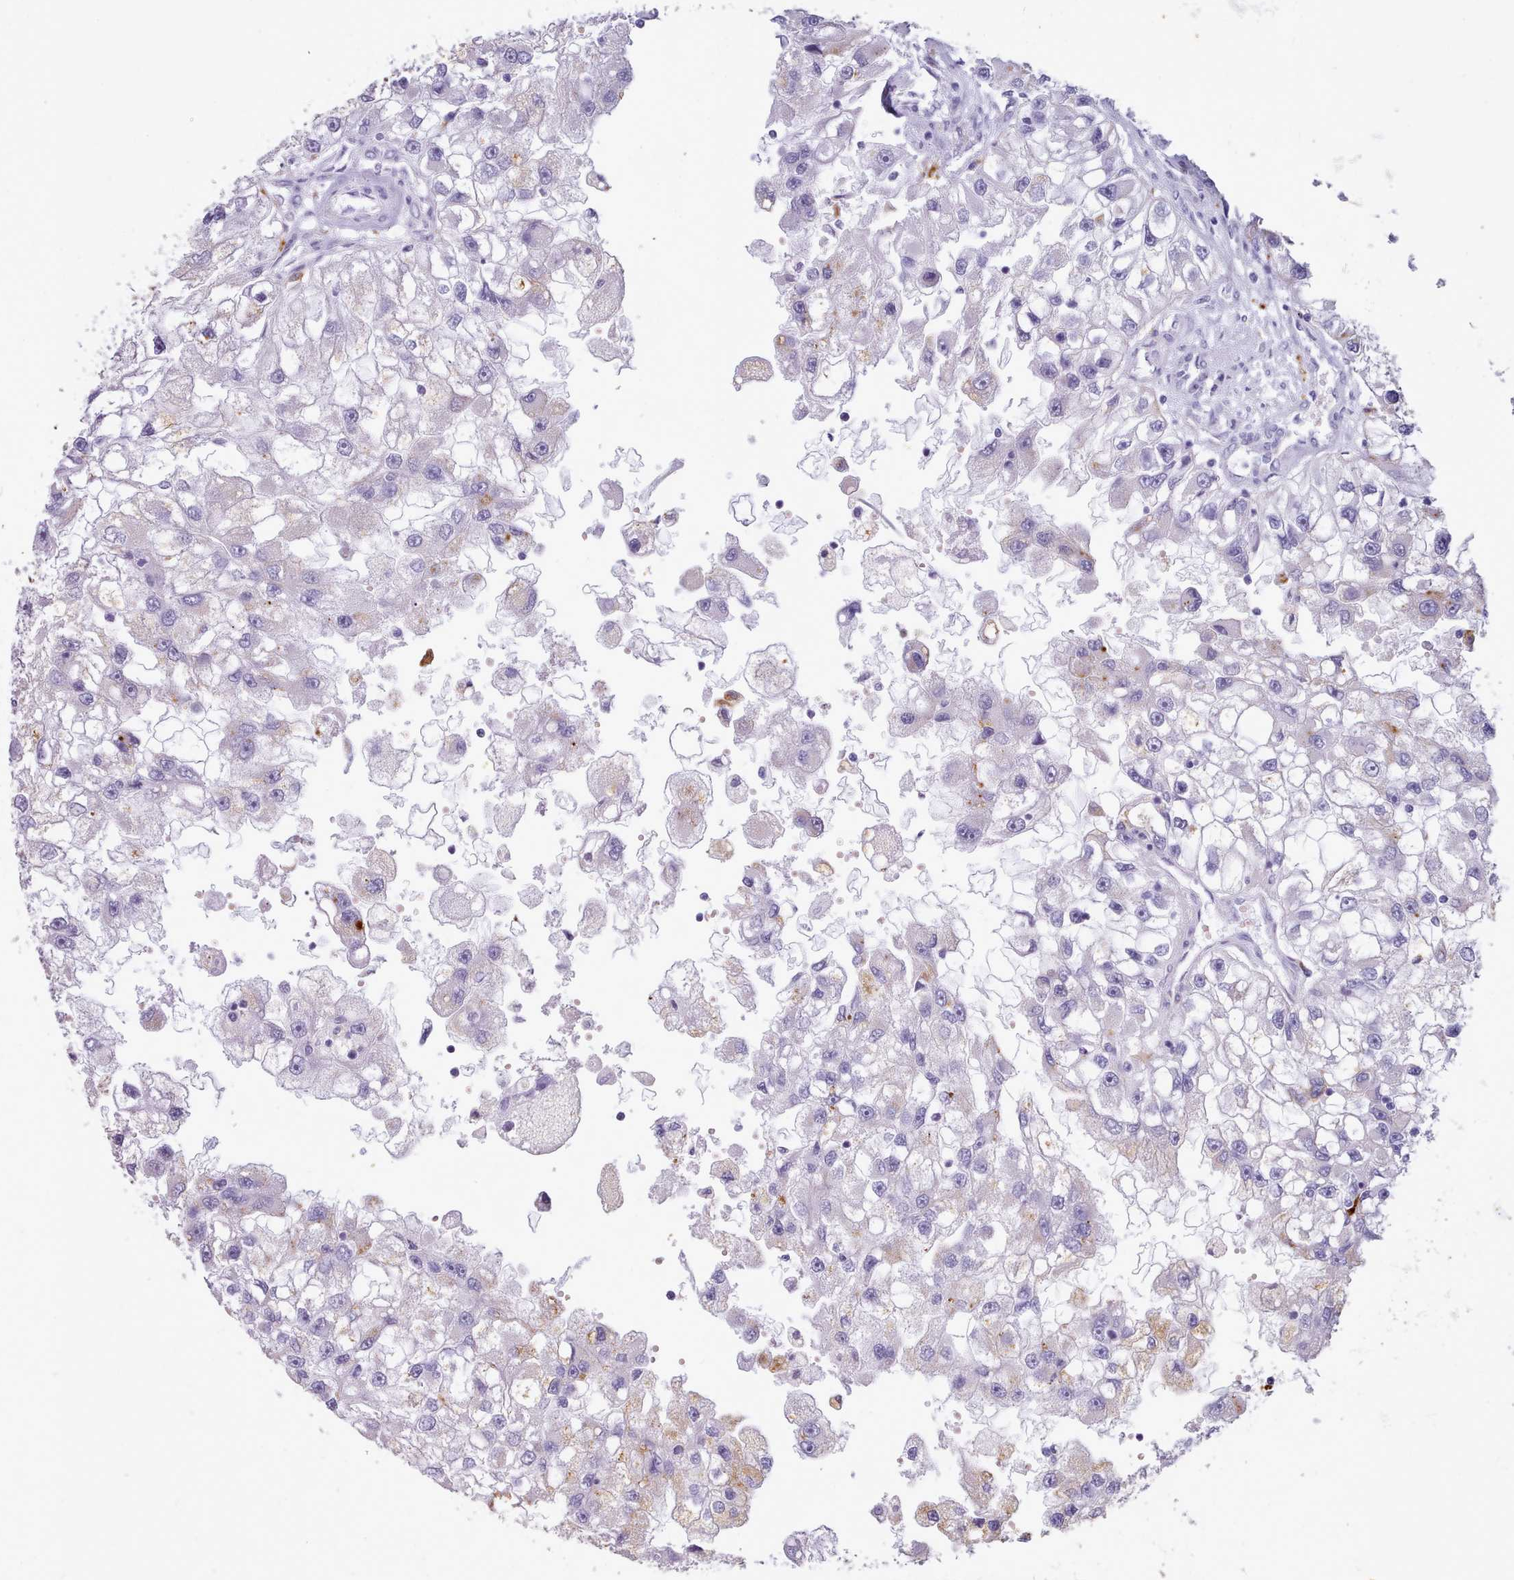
{"staining": {"intensity": "weak", "quantity": "<25%", "location": "cytoplasmic/membranous"}, "tissue": "renal cancer", "cell_type": "Tumor cells", "image_type": "cancer", "snomed": [{"axis": "morphology", "description": "Adenocarcinoma, NOS"}, {"axis": "topography", "description": "Kidney"}], "caption": "Histopathology image shows no protein staining in tumor cells of renal cancer (adenocarcinoma) tissue.", "gene": "GAA", "patient": {"sex": "male", "age": 63}}